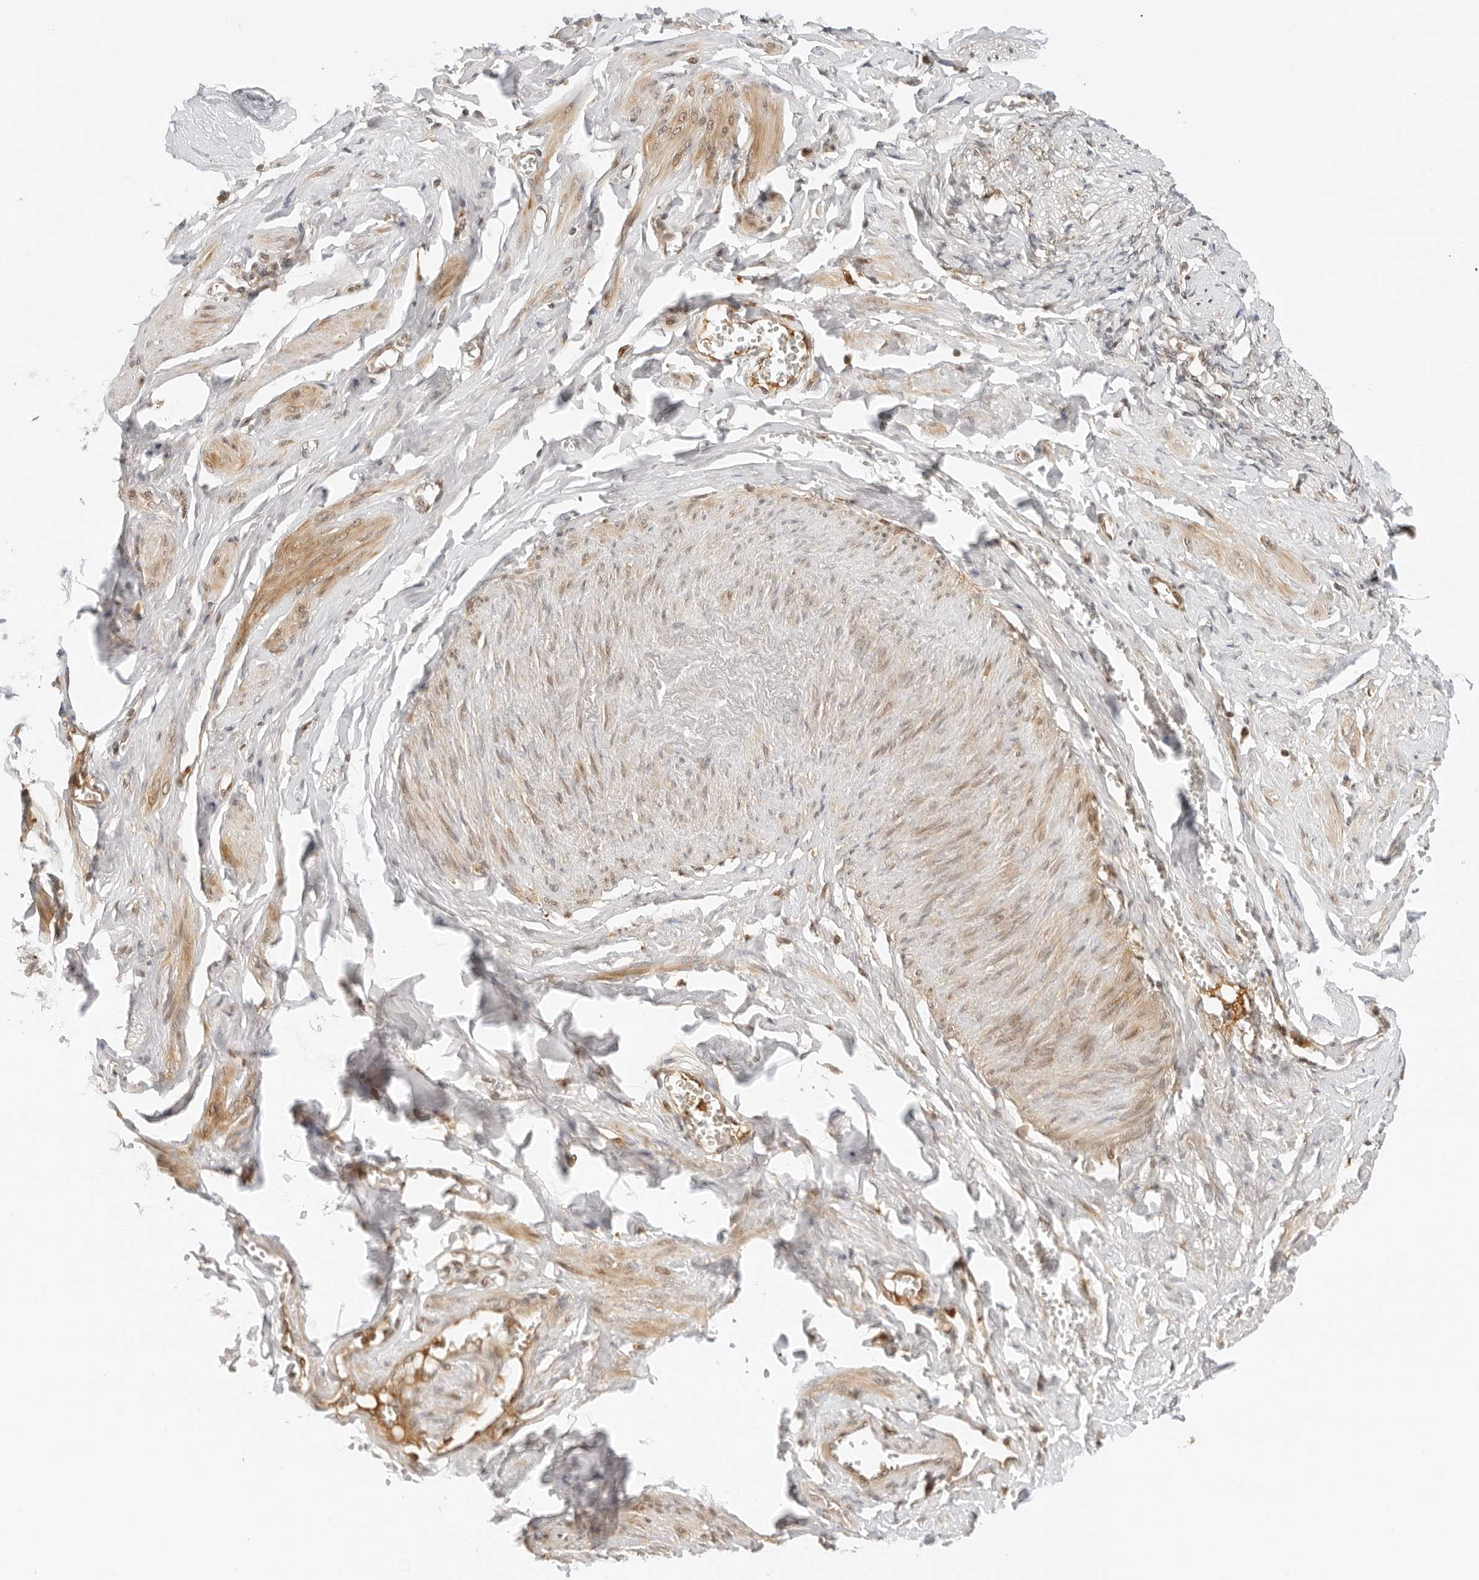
{"staining": {"intensity": "weak", "quantity": ">75%", "location": "cytoplasmic/membranous"}, "tissue": "adipose tissue", "cell_type": "Adipocytes", "image_type": "normal", "snomed": [{"axis": "morphology", "description": "Normal tissue, NOS"}, {"axis": "topography", "description": "Vascular tissue"}, {"axis": "topography", "description": "Fallopian tube"}, {"axis": "topography", "description": "Ovary"}], "caption": "Immunohistochemistry (DAB (3,3'-diaminobenzidine)) staining of benign adipose tissue demonstrates weak cytoplasmic/membranous protein expression in approximately >75% of adipocytes.", "gene": "RC3H1", "patient": {"sex": "female", "age": 67}}